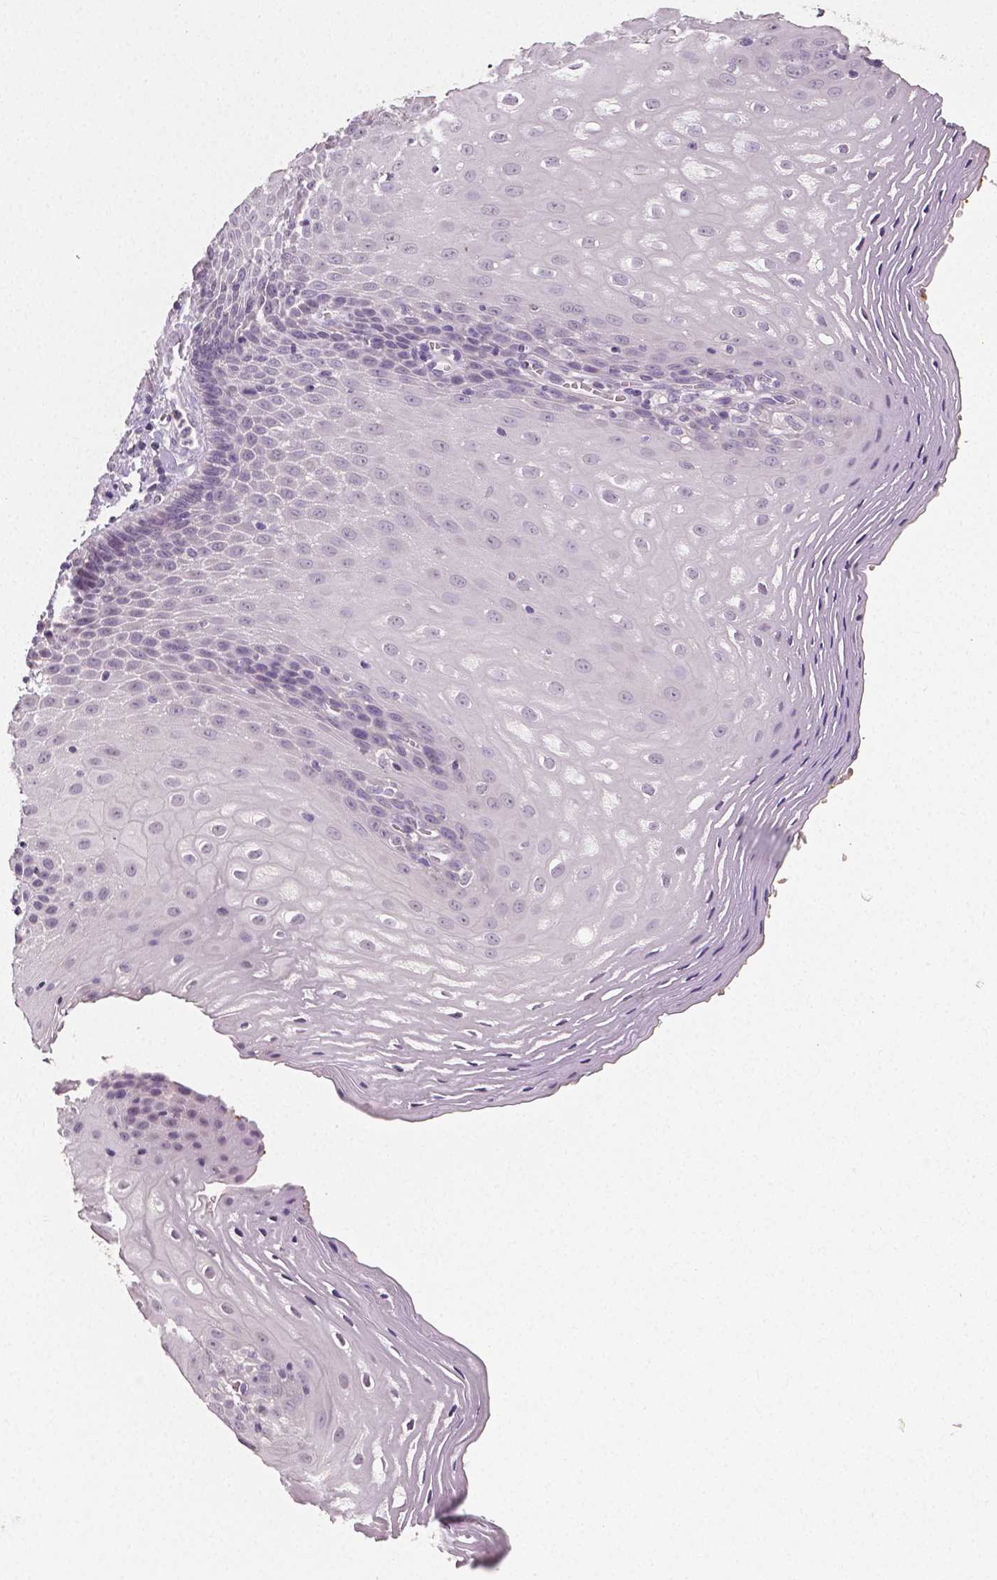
{"staining": {"intensity": "negative", "quantity": "none", "location": "none"}, "tissue": "esophagus", "cell_type": "Squamous epithelial cells", "image_type": "normal", "snomed": [{"axis": "morphology", "description": "Normal tissue, NOS"}, {"axis": "topography", "description": "Esophagus"}], "caption": "The immunohistochemistry (IHC) image has no significant expression in squamous epithelial cells of esophagus.", "gene": "NECAB1", "patient": {"sex": "female", "age": 68}}